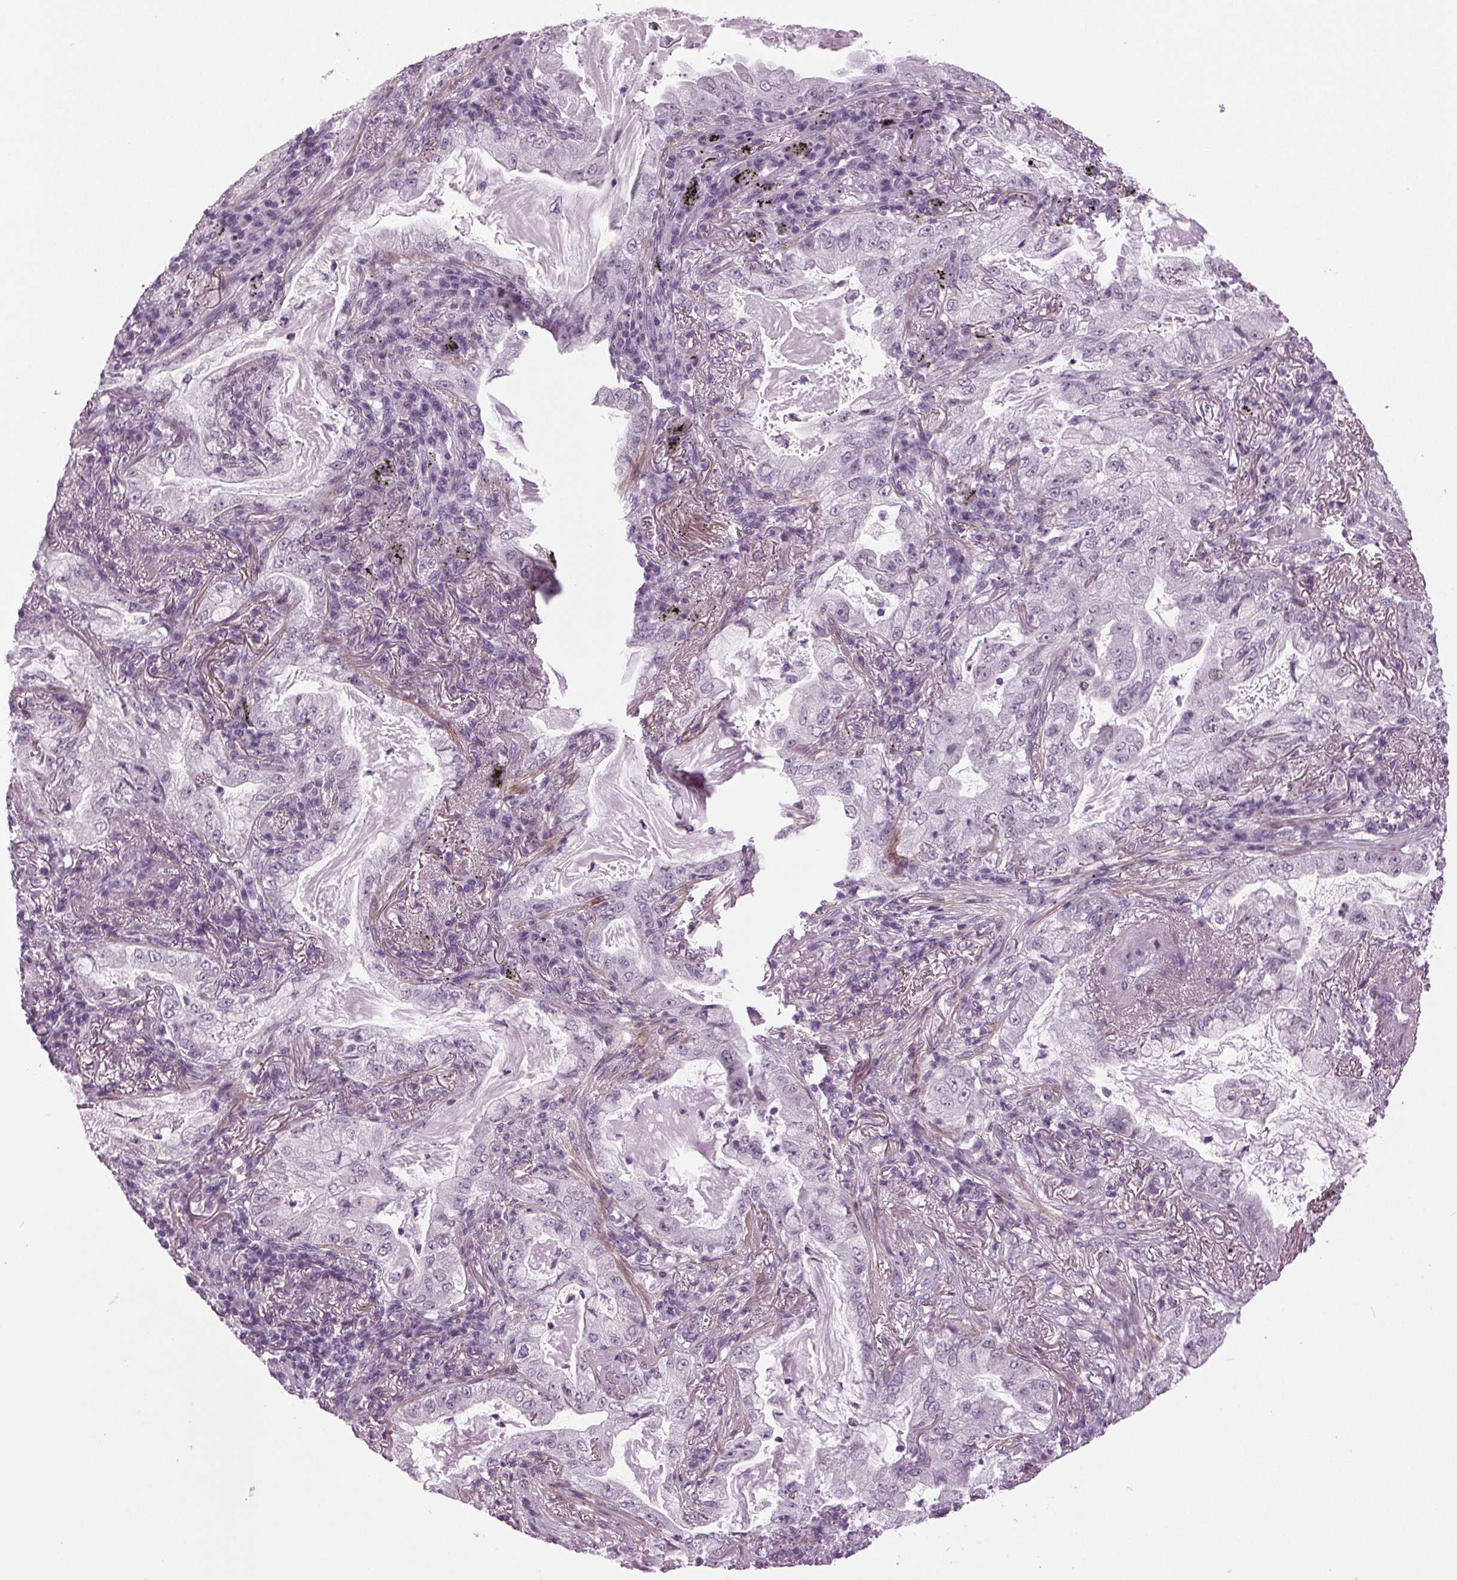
{"staining": {"intensity": "negative", "quantity": "none", "location": "none"}, "tissue": "lung cancer", "cell_type": "Tumor cells", "image_type": "cancer", "snomed": [{"axis": "morphology", "description": "Adenocarcinoma, NOS"}, {"axis": "topography", "description": "Lung"}], "caption": "The immunohistochemistry (IHC) micrograph has no significant positivity in tumor cells of lung adenocarcinoma tissue.", "gene": "DNAH12", "patient": {"sex": "female", "age": 73}}